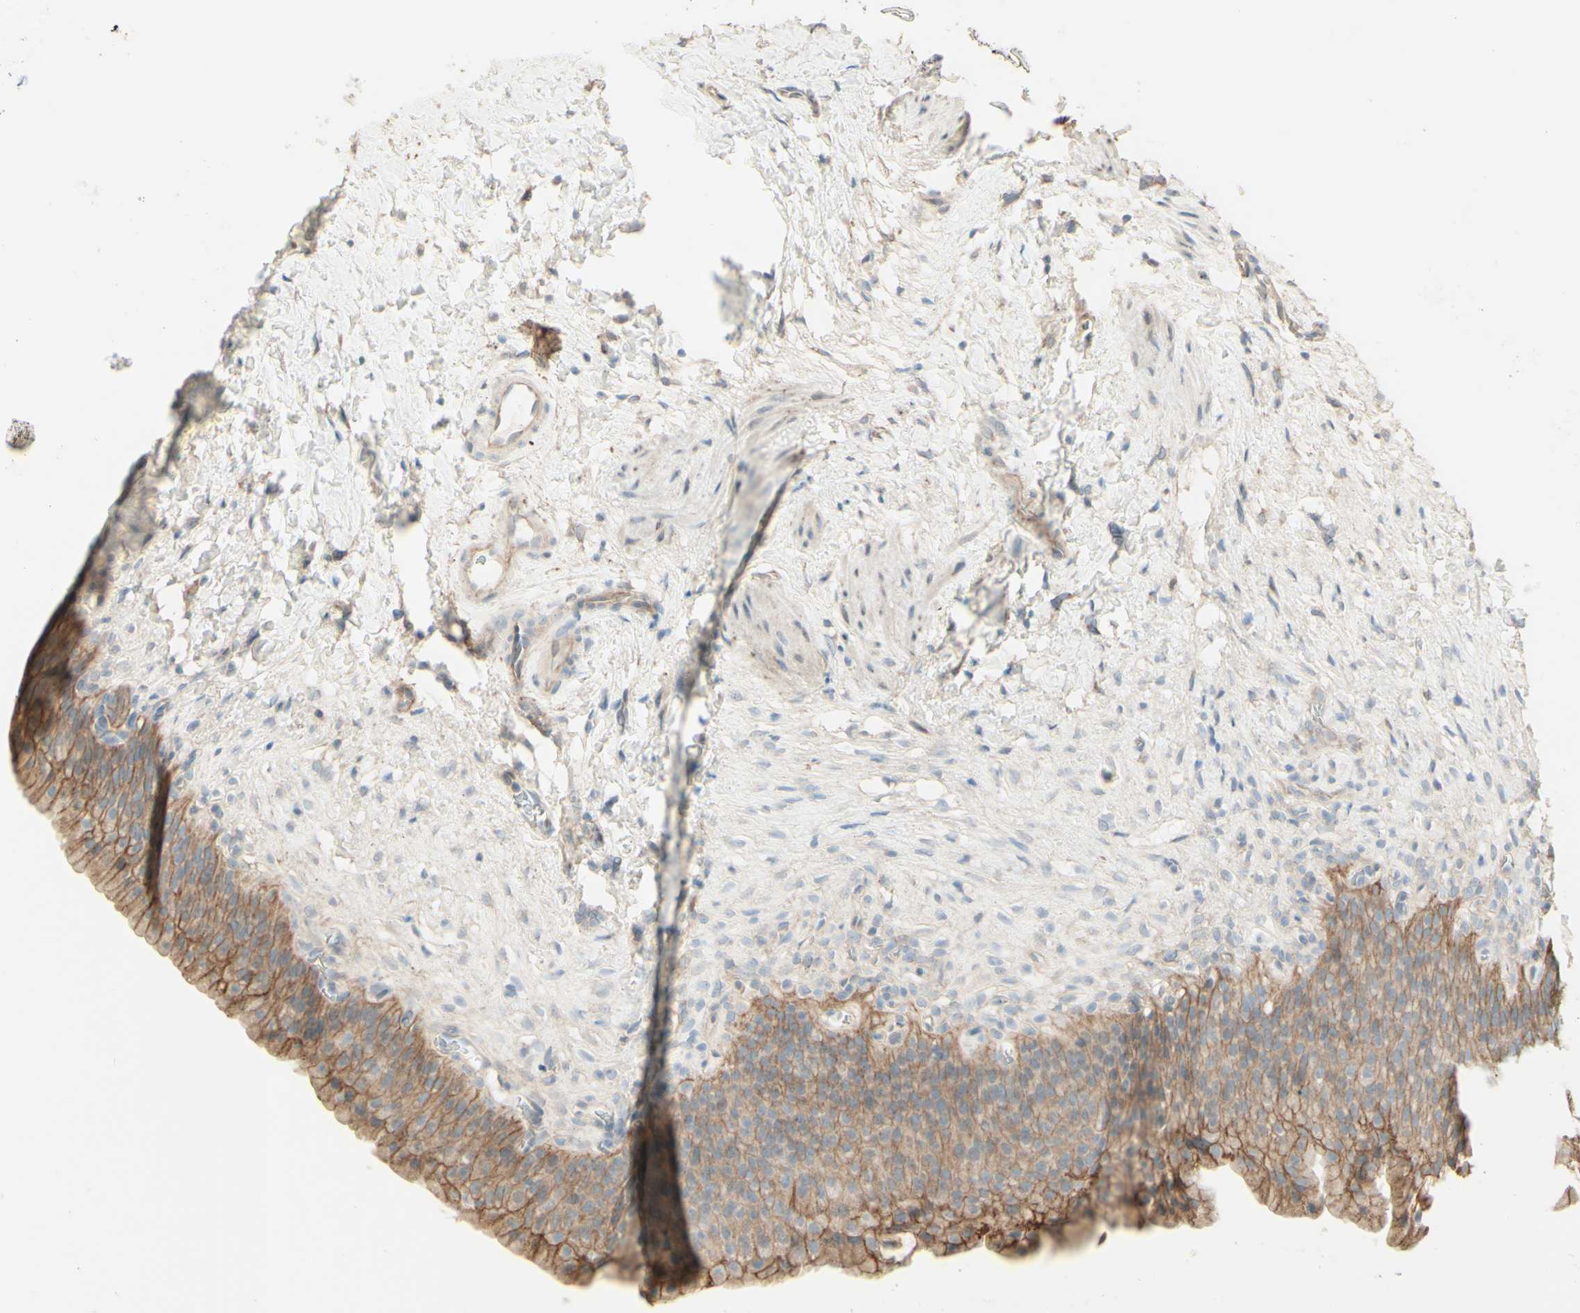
{"staining": {"intensity": "moderate", "quantity": ">75%", "location": "cytoplasmic/membranous"}, "tissue": "urinary bladder", "cell_type": "Urothelial cells", "image_type": "normal", "snomed": [{"axis": "morphology", "description": "Normal tissue, NOS"}, {"axis": "topography", "description": "Urinary bladder"}], "caption": "Protein staining by IHC displays moderate cytoplasmic/membranous positivity in about >75% of urothelial cells in unremarkable urinary bladder.", "gene": "RNF149", "patient": {"sex": "female", "age": 79}}